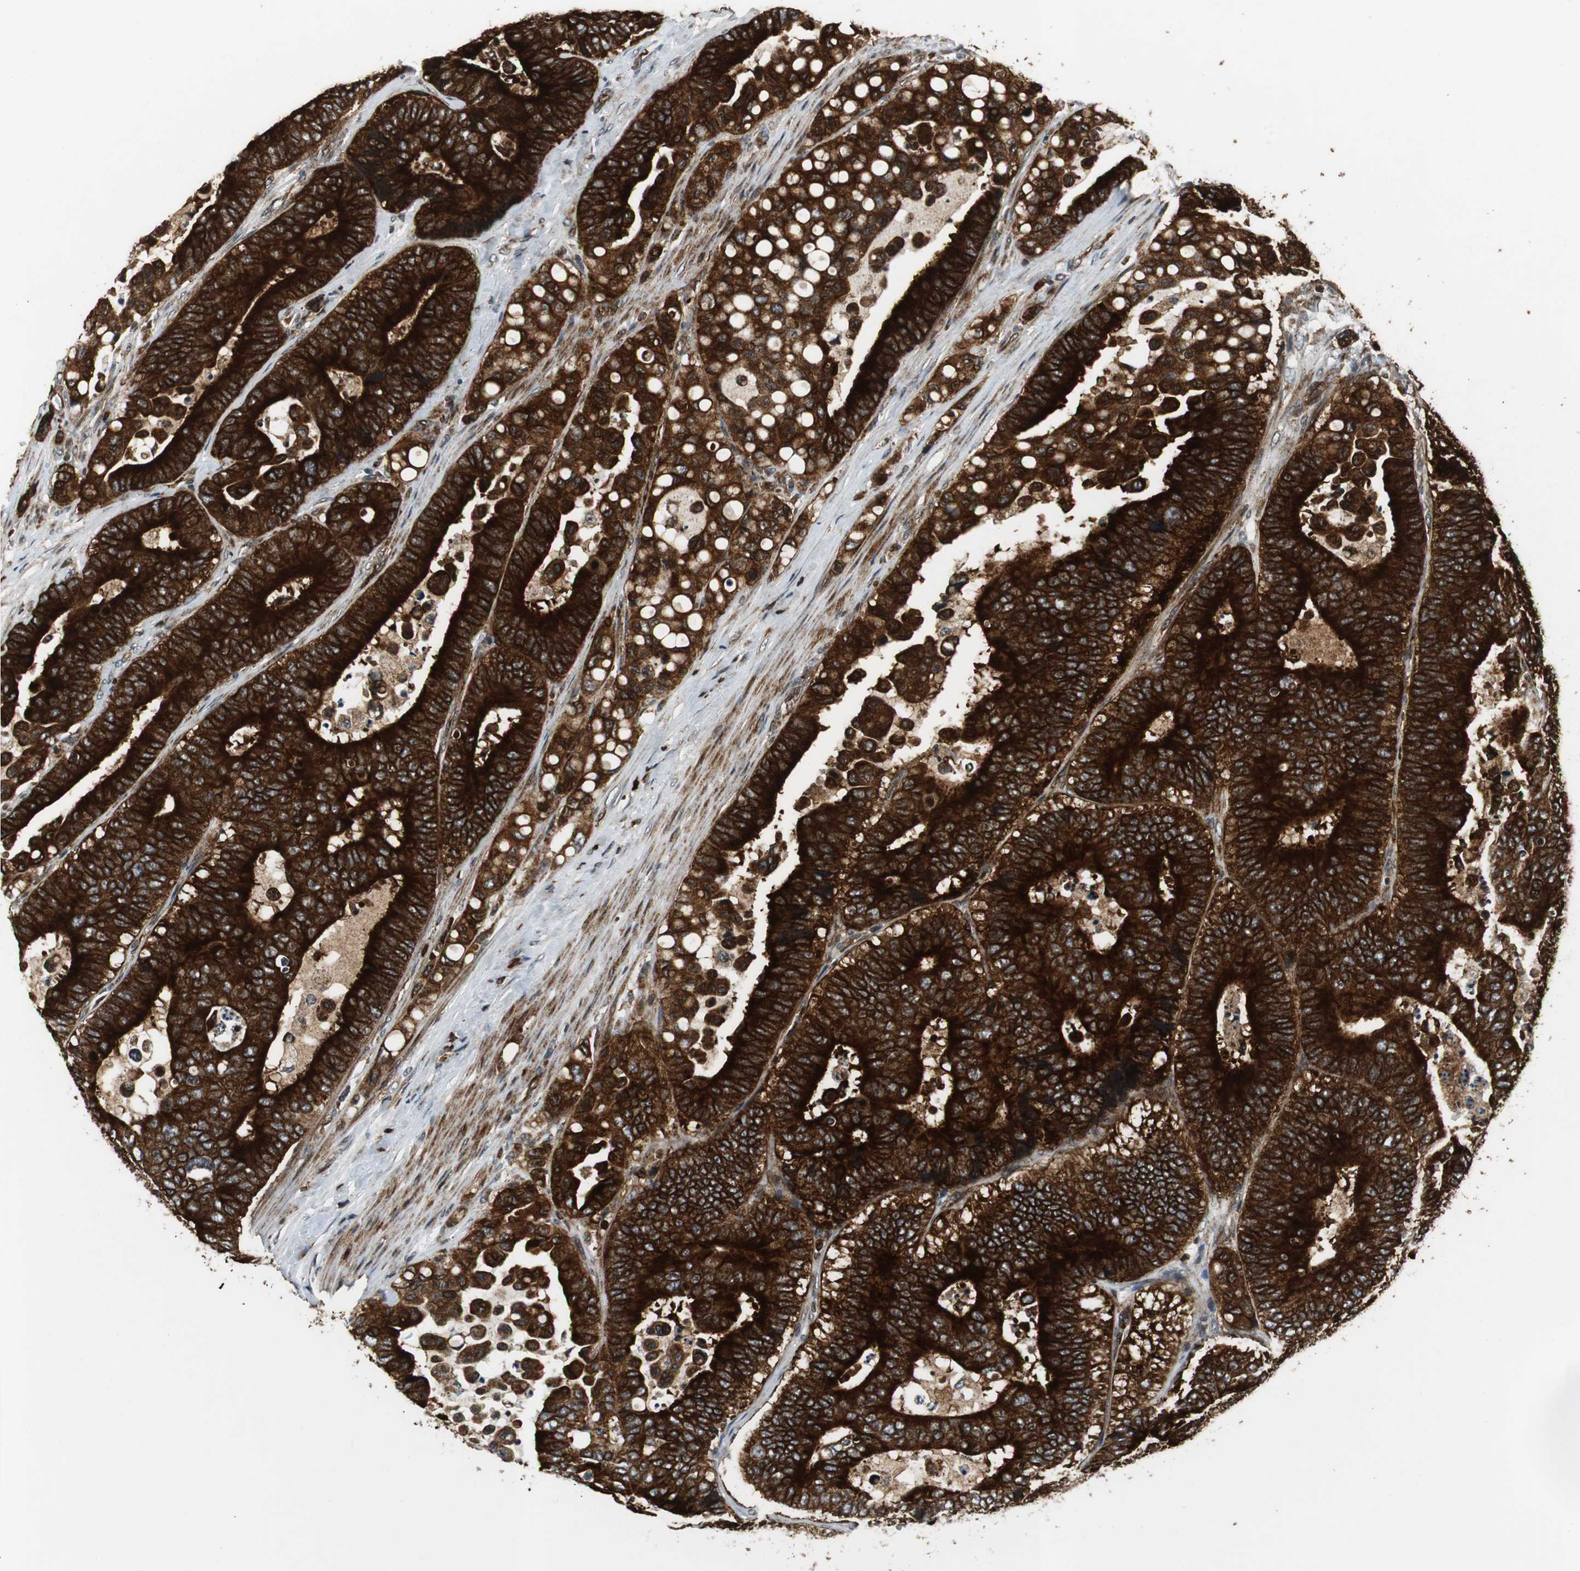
{"staining": {"intensity": "strong", "quantity": ">75%", "location": "cytoplasmic/membranous"}, "tissue": "colorectal cancer", "cell_type": "Tumor cells", "image_type": "cancer", "snomed": [{"axis": "morphology", "description": "Normal tissue, NOS"}, {"axis": "morphology", "description": "Adenocarcinoma, NOS"}, {"axis": "topography", "description": "Colon"}], "caption": "Protein staining by IHC displays strong cytoplasmic/membranous expression in approximately >75% of tumor cells in colorectal adenocarcinoma.", "gene": "TUBA4A", "patient": {"sex": "male", "age": 82}}